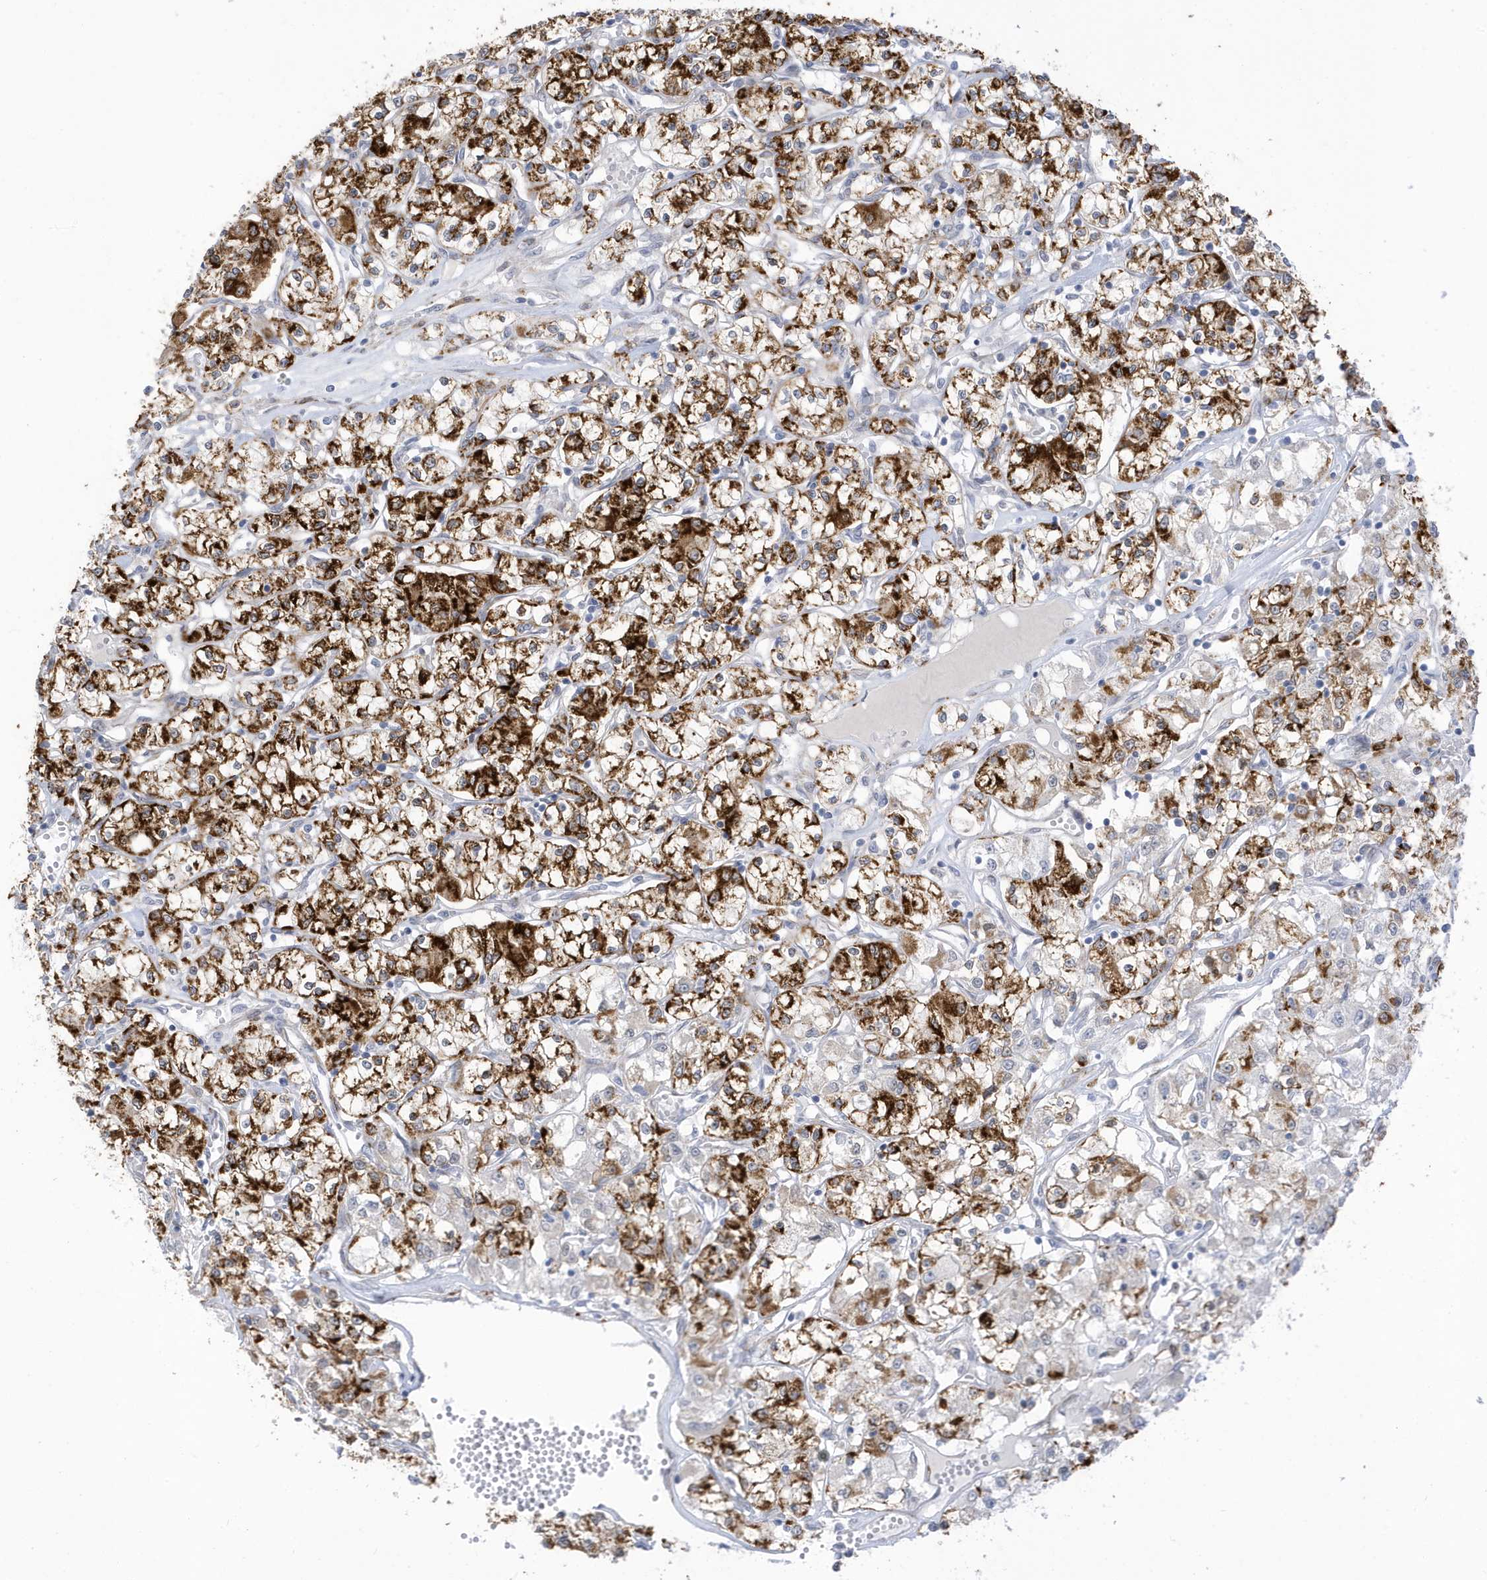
{"staining": {"intensity": "strong", "quantity": ">75%", "location": "cytoplasmic/membranous"}, "tissue": "renal cancer", "cell_type": "Tumor cells", "image_type": "cancer", "snomed": [{"axis": "morphology", "description": "Adenocarcinoma, NOS"}, {"axis": "topography", "description": "Kidney"}], "caption": "A photomicrograph showing strong cytoplasmic/membranous staining in approximately >75% of tumor cells in renal cancer, as visualized by brown immunohistochemical staining.", "gene": "PERM1", "patient": {"sex": "female", "age": 59}}